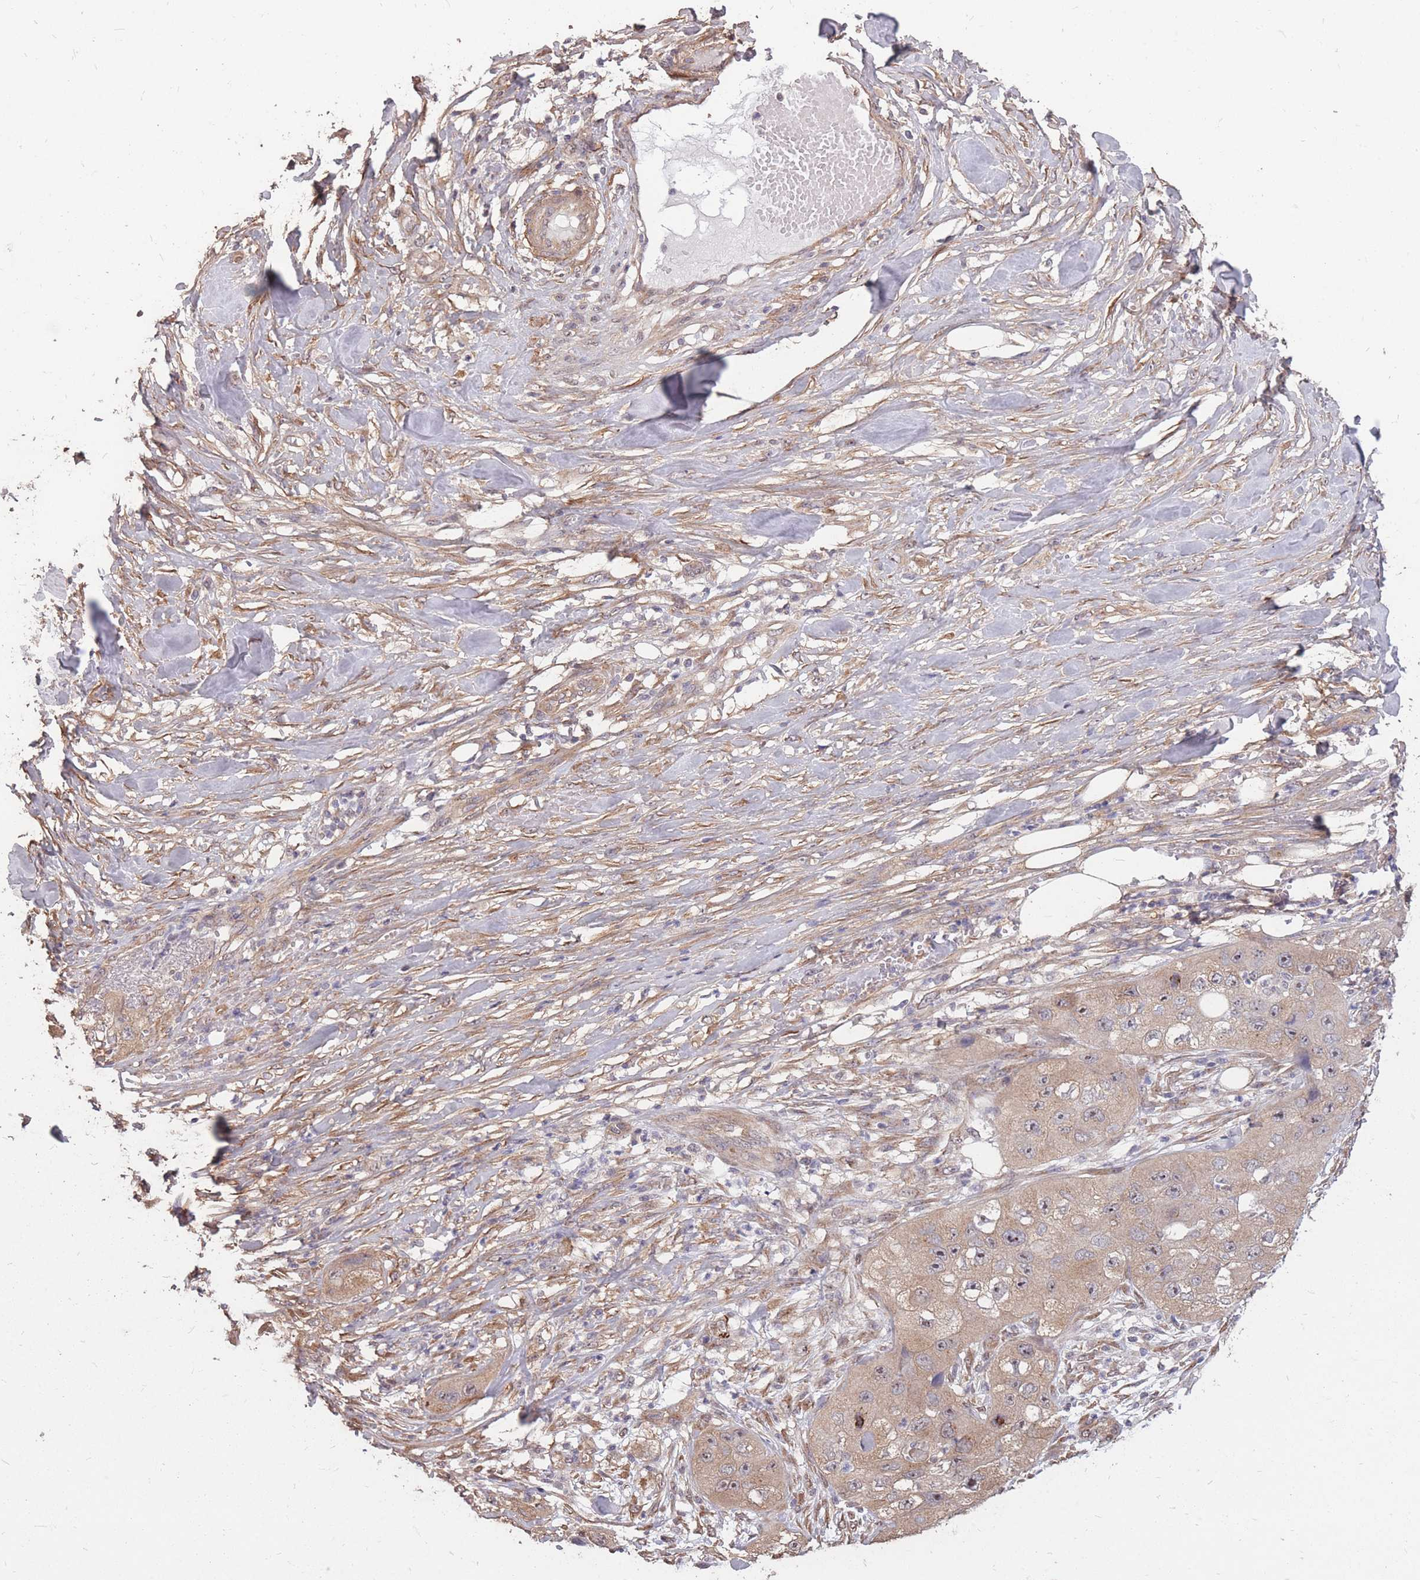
{"staining": {"intensity": "weak", "quantity": ">75%", "location": "cytoplasmic/membranous"}, "tissue": "skin cancer", "cell_type": "Tumor cells", "image_type": "cancer", "snomed": [{"axis": "morphology", "description": "Squamous cell carcinoma, NOS"}, {"axis": "topography", "description": "Skin"}, {"axis": "topography", "description": "Subcutis"}], "caption": "The immunohistochemical stain shows weak cytoplasmic/membranous positivity in tumor cells of skin squamous cell carcinoma tissue.", "gene": "DYNC1LI2", "patient": {"sex": "male", "age": 73}}